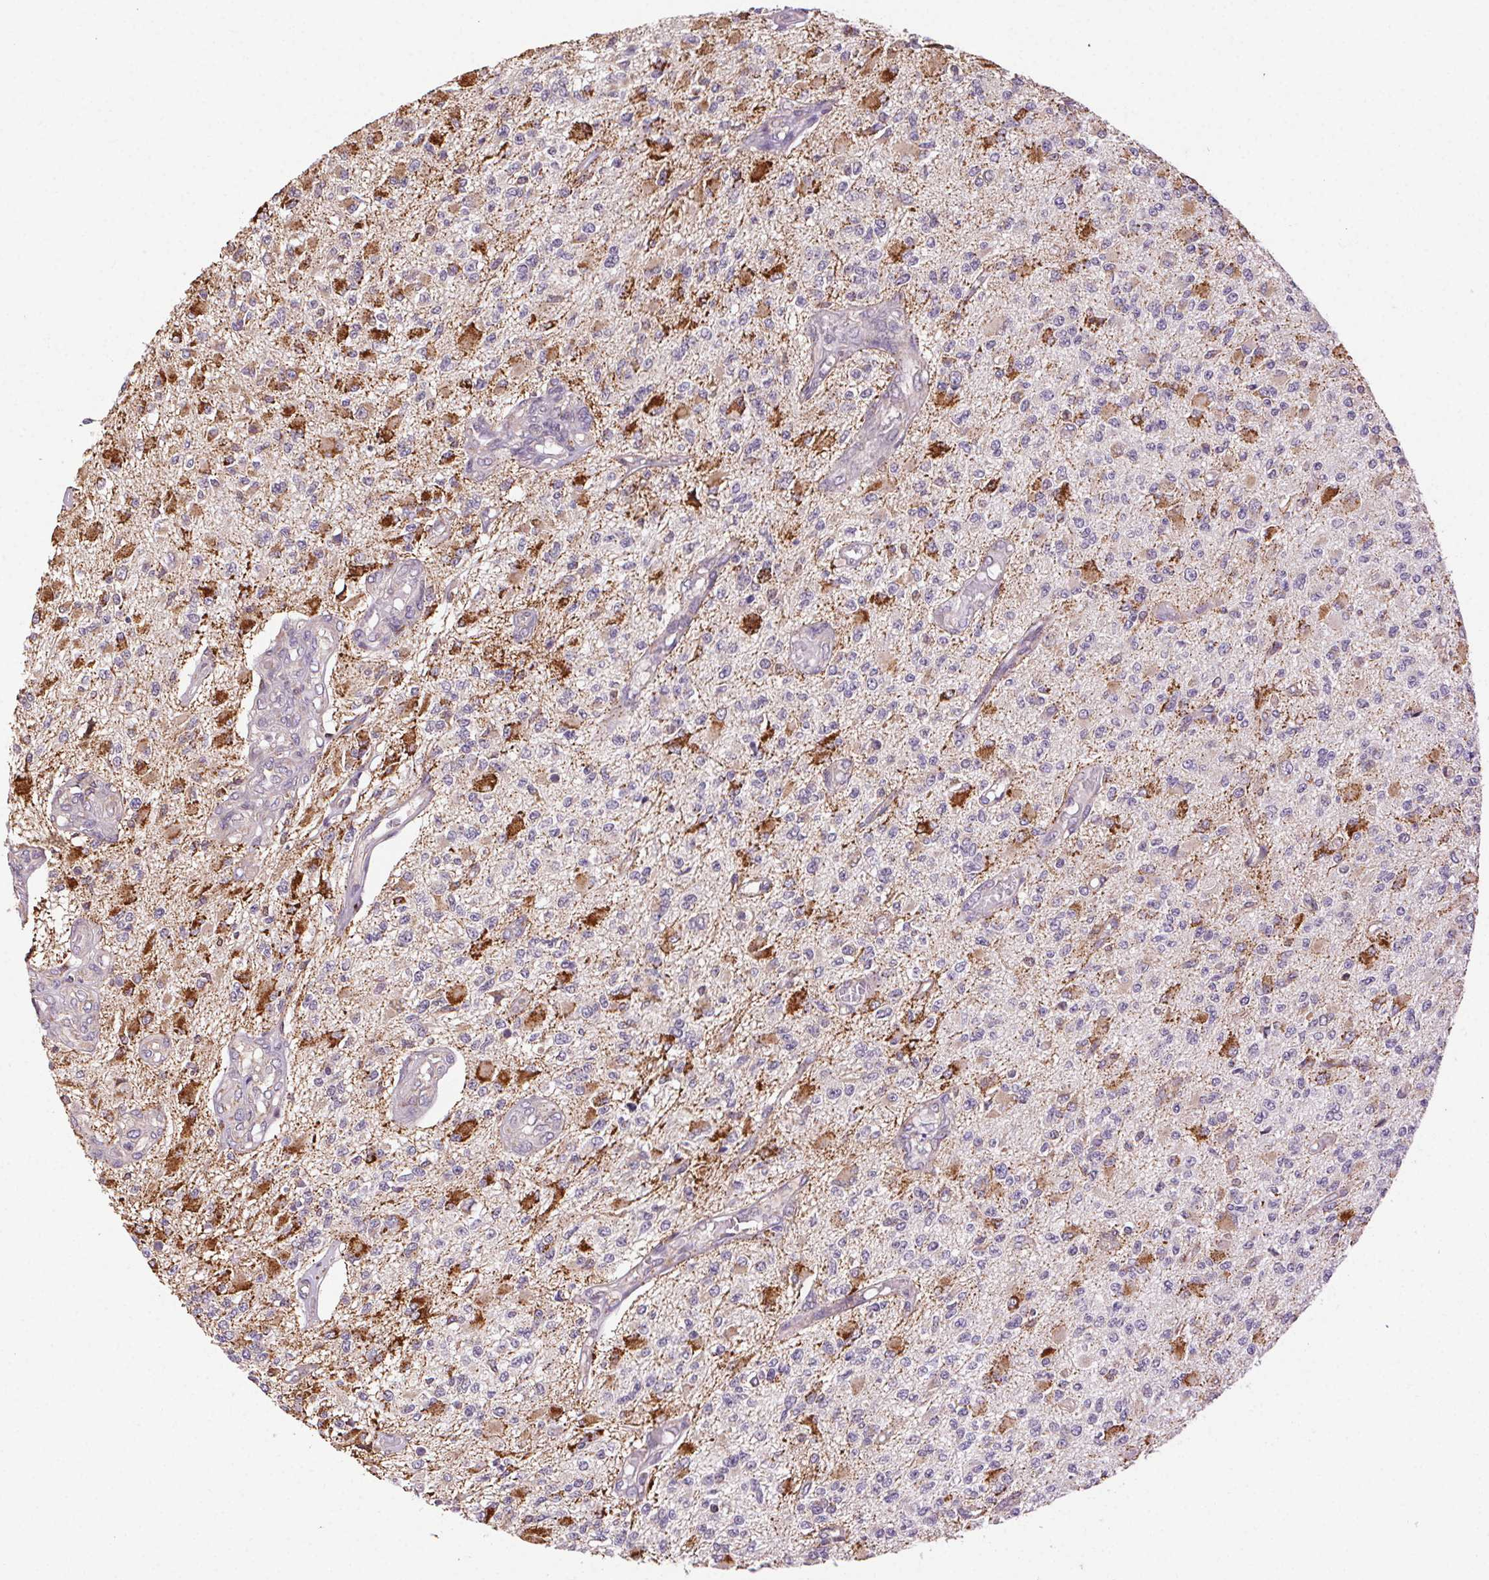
{"staining": {"intensity": "strong", "quantity": "<25%", "location": "cytoplasmic/membranous"}, "tissue": "glioma", "cell_type": "Tumor cells", "image_type": "cancer", "snomed": [{"axis": "morphology", "description": "Glioma, malignant, High grade"}, {"axis": "topography", "description": "Brain"}], "caption": "This is an image of immunohistochemistry (IHC) staining of glioma, which shows strong expression in the cytoplasmic/membranous of tumor cells.", "gene": "FNBP1L", "patient": {"sex": "female", "age": 63}}